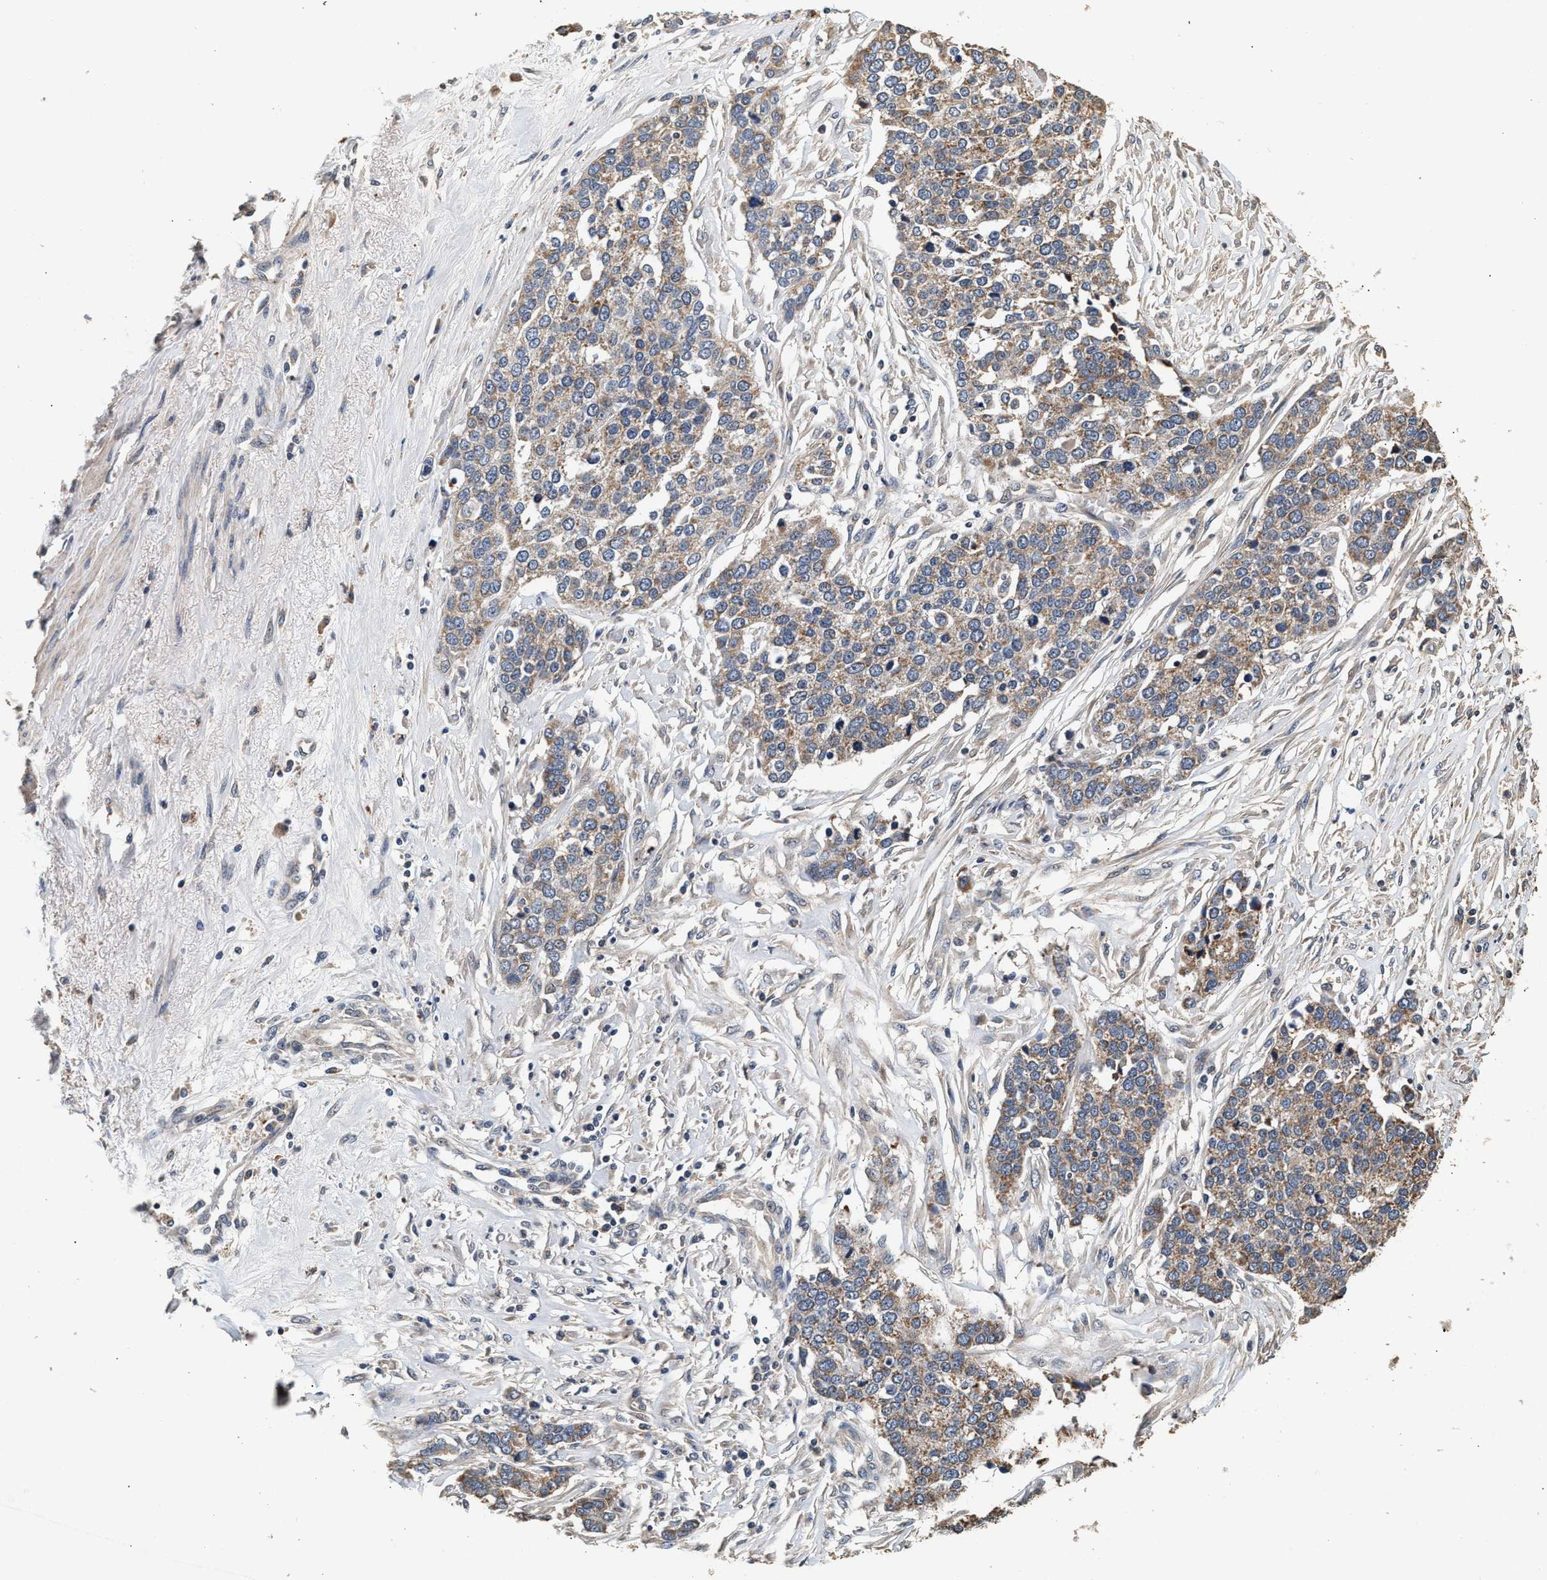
{"staining": {"intensity": "moderate", "quantity": ">75%", "location": "cytoplasmic/membranous"}, "tissue": "ovarian cancer", "cell_type": "Tumor cells", "image_type": "cancer", "snomed": [{"axis": "morphology", "description": "Cystadenocarcinoma, serous, NOS"}, {"axis": "topography", "description": "Ovary"}], "caption": "Immunohistochemistry (IHC) photomicrograph of ovarian cancer stained for a protein (brown), which reveals medium levels of moderate cytoplasmic/membranous staining in approximately >75% of tumor cells.", "gene": "PTGR3", "patient": {"sex": "female", "age": 44}}